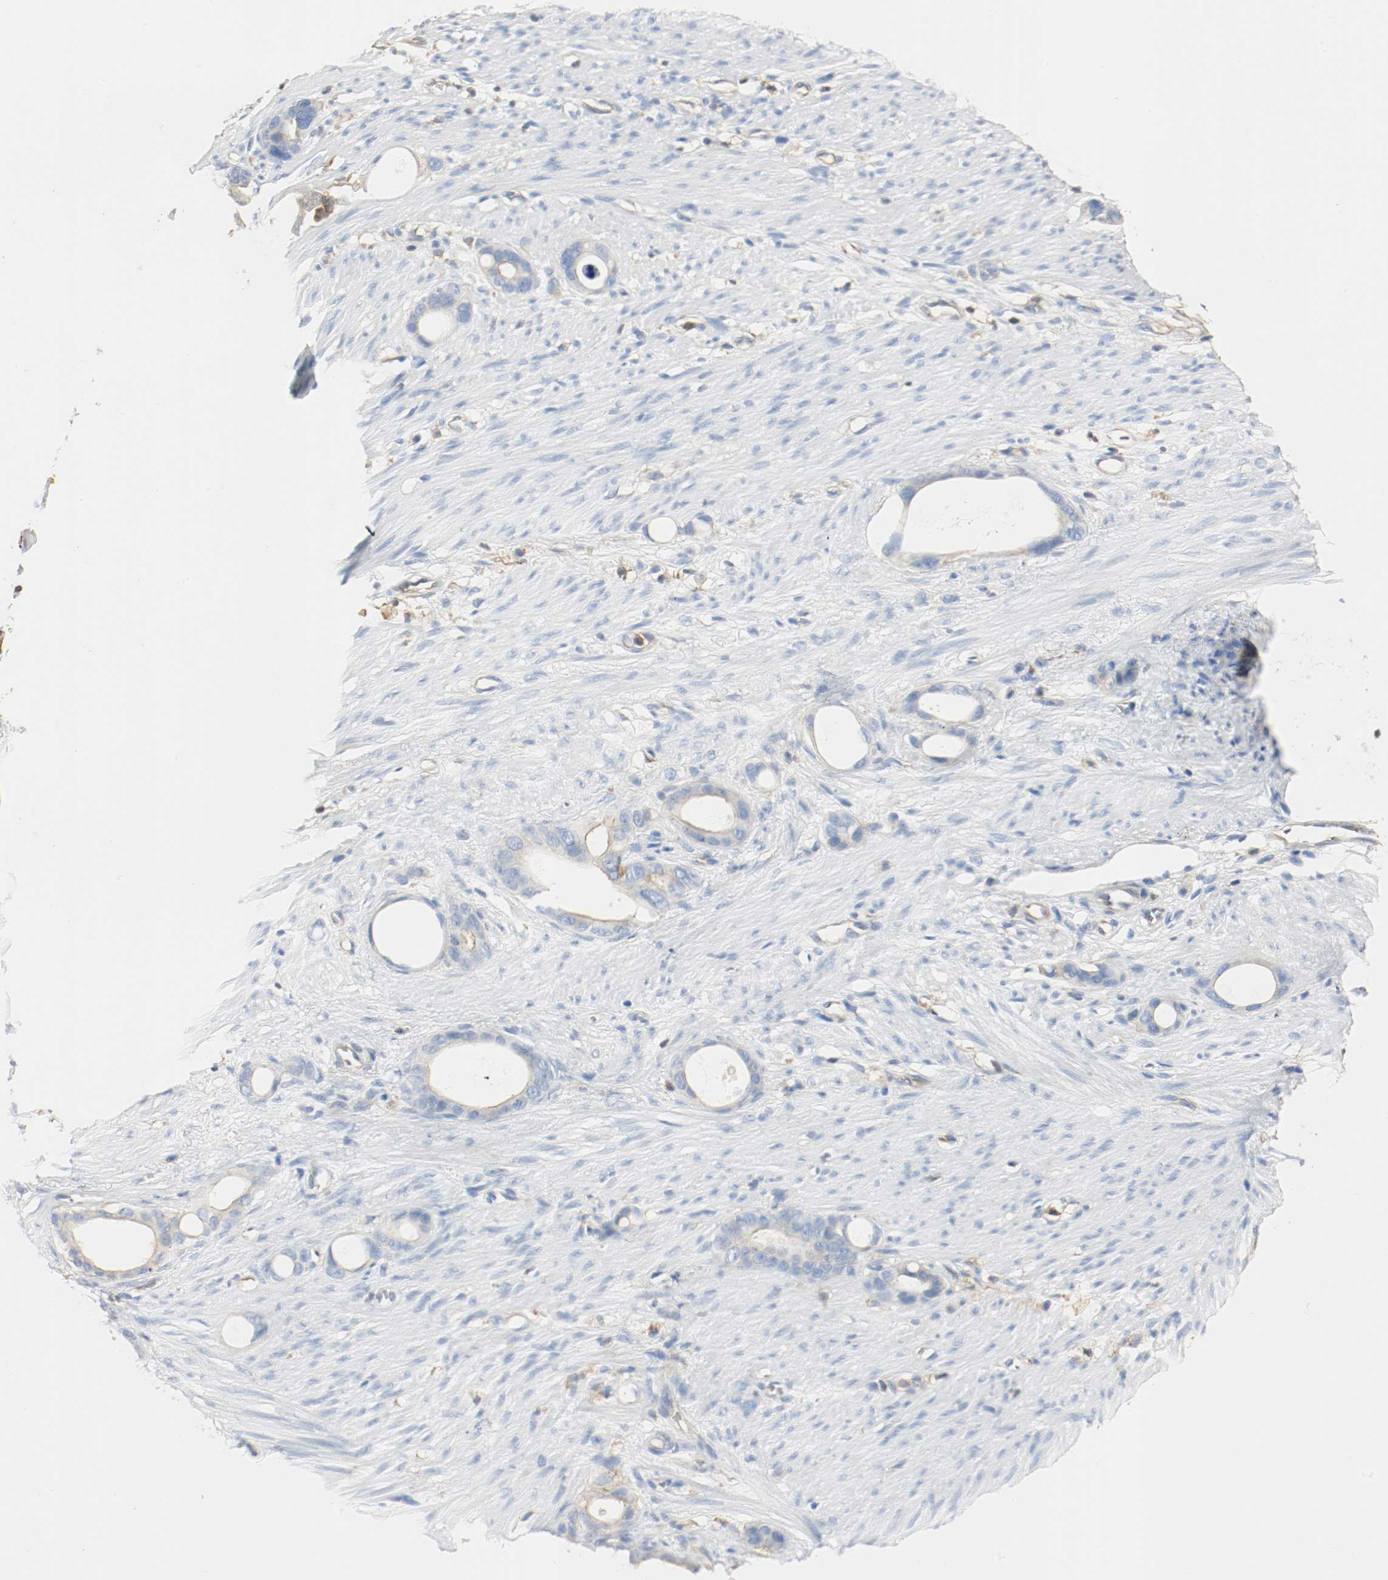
{"staining": {"intensity": "weak", "quantity": "25%-75%", "location": "cytoplasmic/membranous"}, "tissue": "stomach cancer", "cell_type": "Tumor cells", "image_type": "cancer", "snomed": [{"axis": "morphology", "description": "Adenocarcinoma, NOS"}, {"axis": "topography", "description": "Stomach"}], "caption": "Immunohistochemistry image of human stomach cancer stained for a protein (brown), which demonstrates low levels of weak cytoplasmic/membranous positivity in about 25%-75% of tumor cells.", "gene": "ARPC1B", "patient": {"sex": "female", "age": 75}}